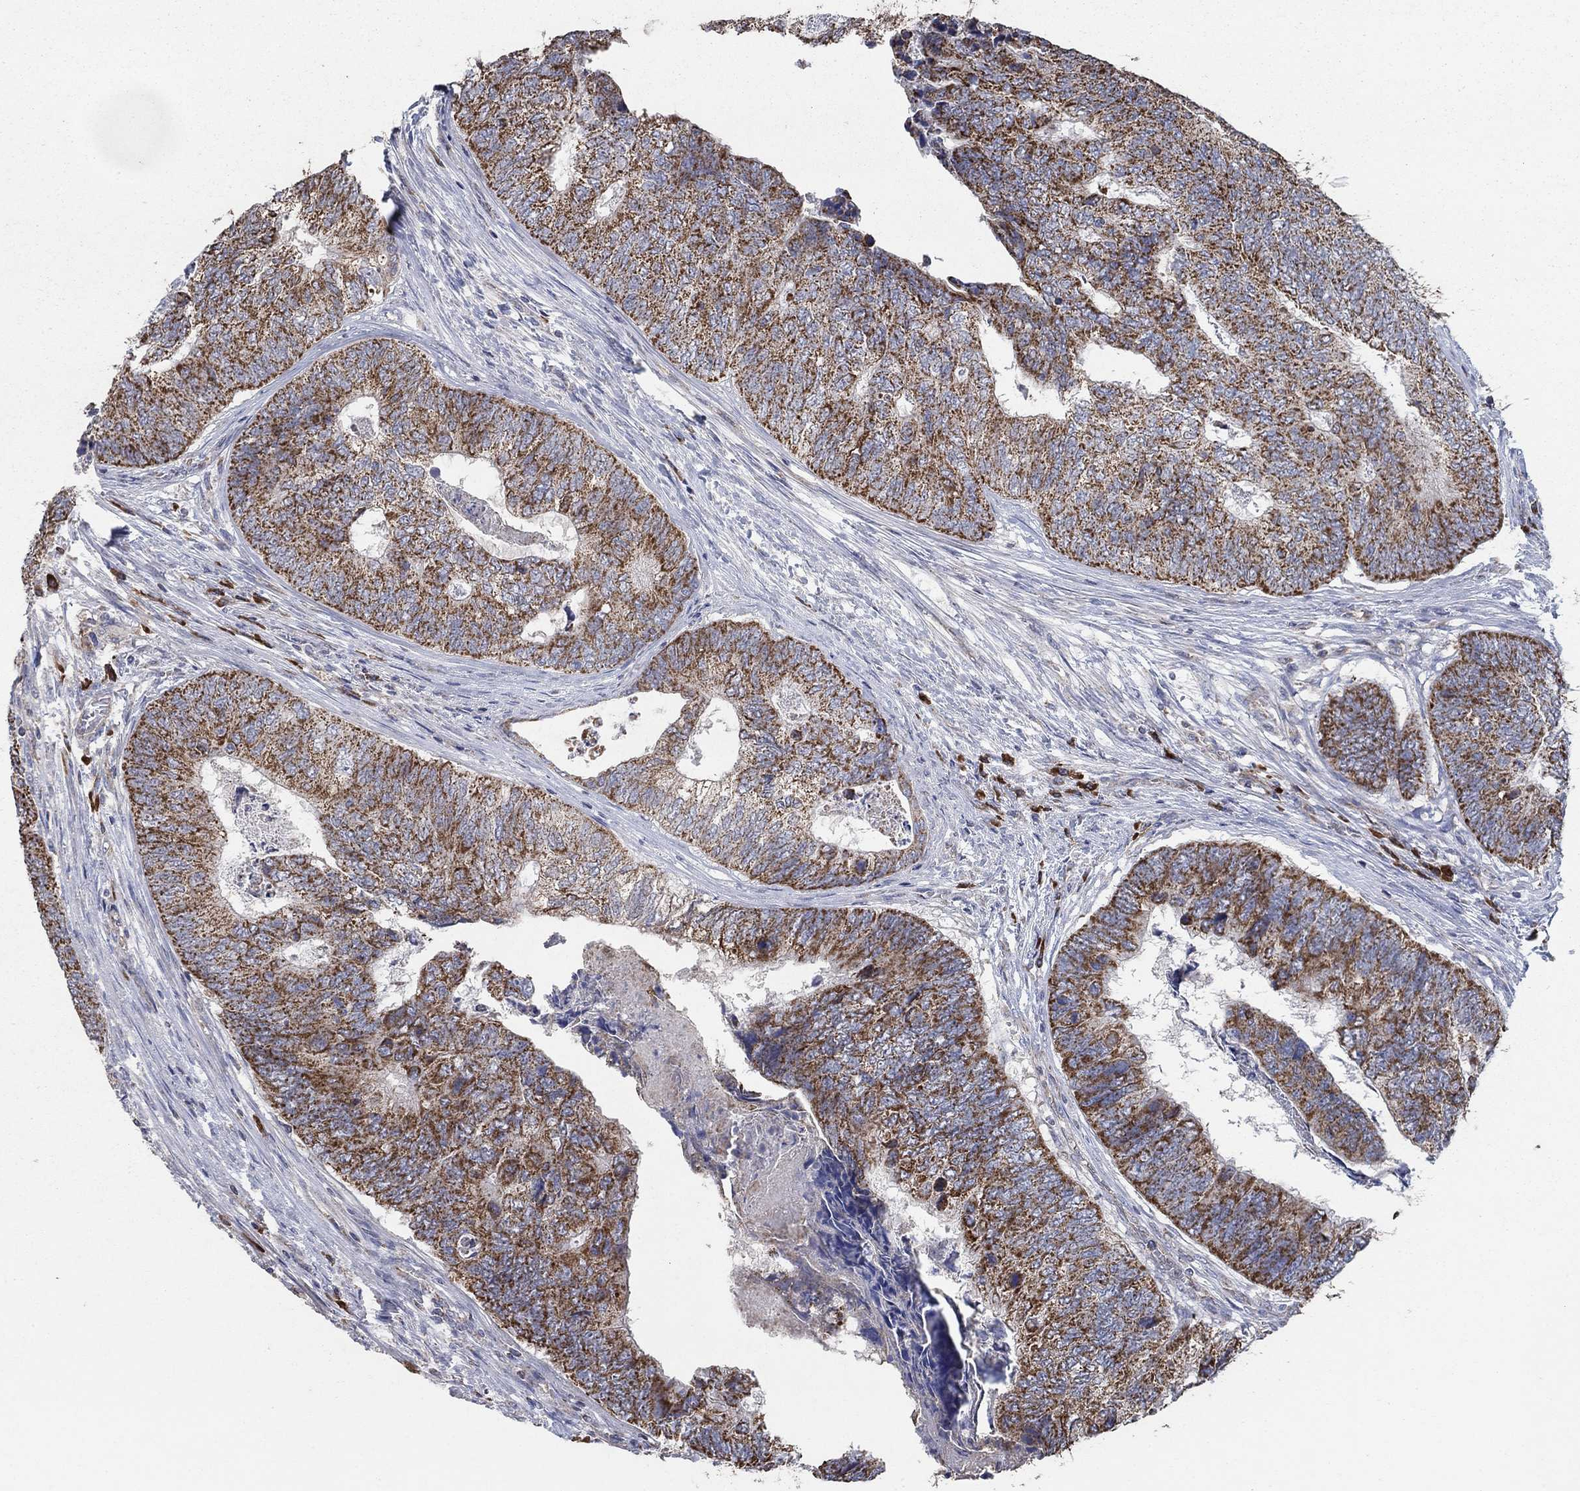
{"staining": {"intensity": "strong", "quantity": "25%-75%", "location": "cytoplasmic/membranous"}, "tissue": "colorectal cancer", "cell_type": "Tumor cells", "image_type": "cancer", "snomed": [{"axis": "morphology", "description": "Adenocarcinoma, NOS"}, {"axis": "topography", "description": "Colon"}], "caption": "Colorectal cancer stained with immunohistochemistry (IHC) shows strong cytoplasmic/membranous staining in approximately 25%-75% of tumor cells. (Brightfield microscopy of DAB IHC at high magnification).", "gene": "HID1", "patient": {"sex": "female", "age": 67}}